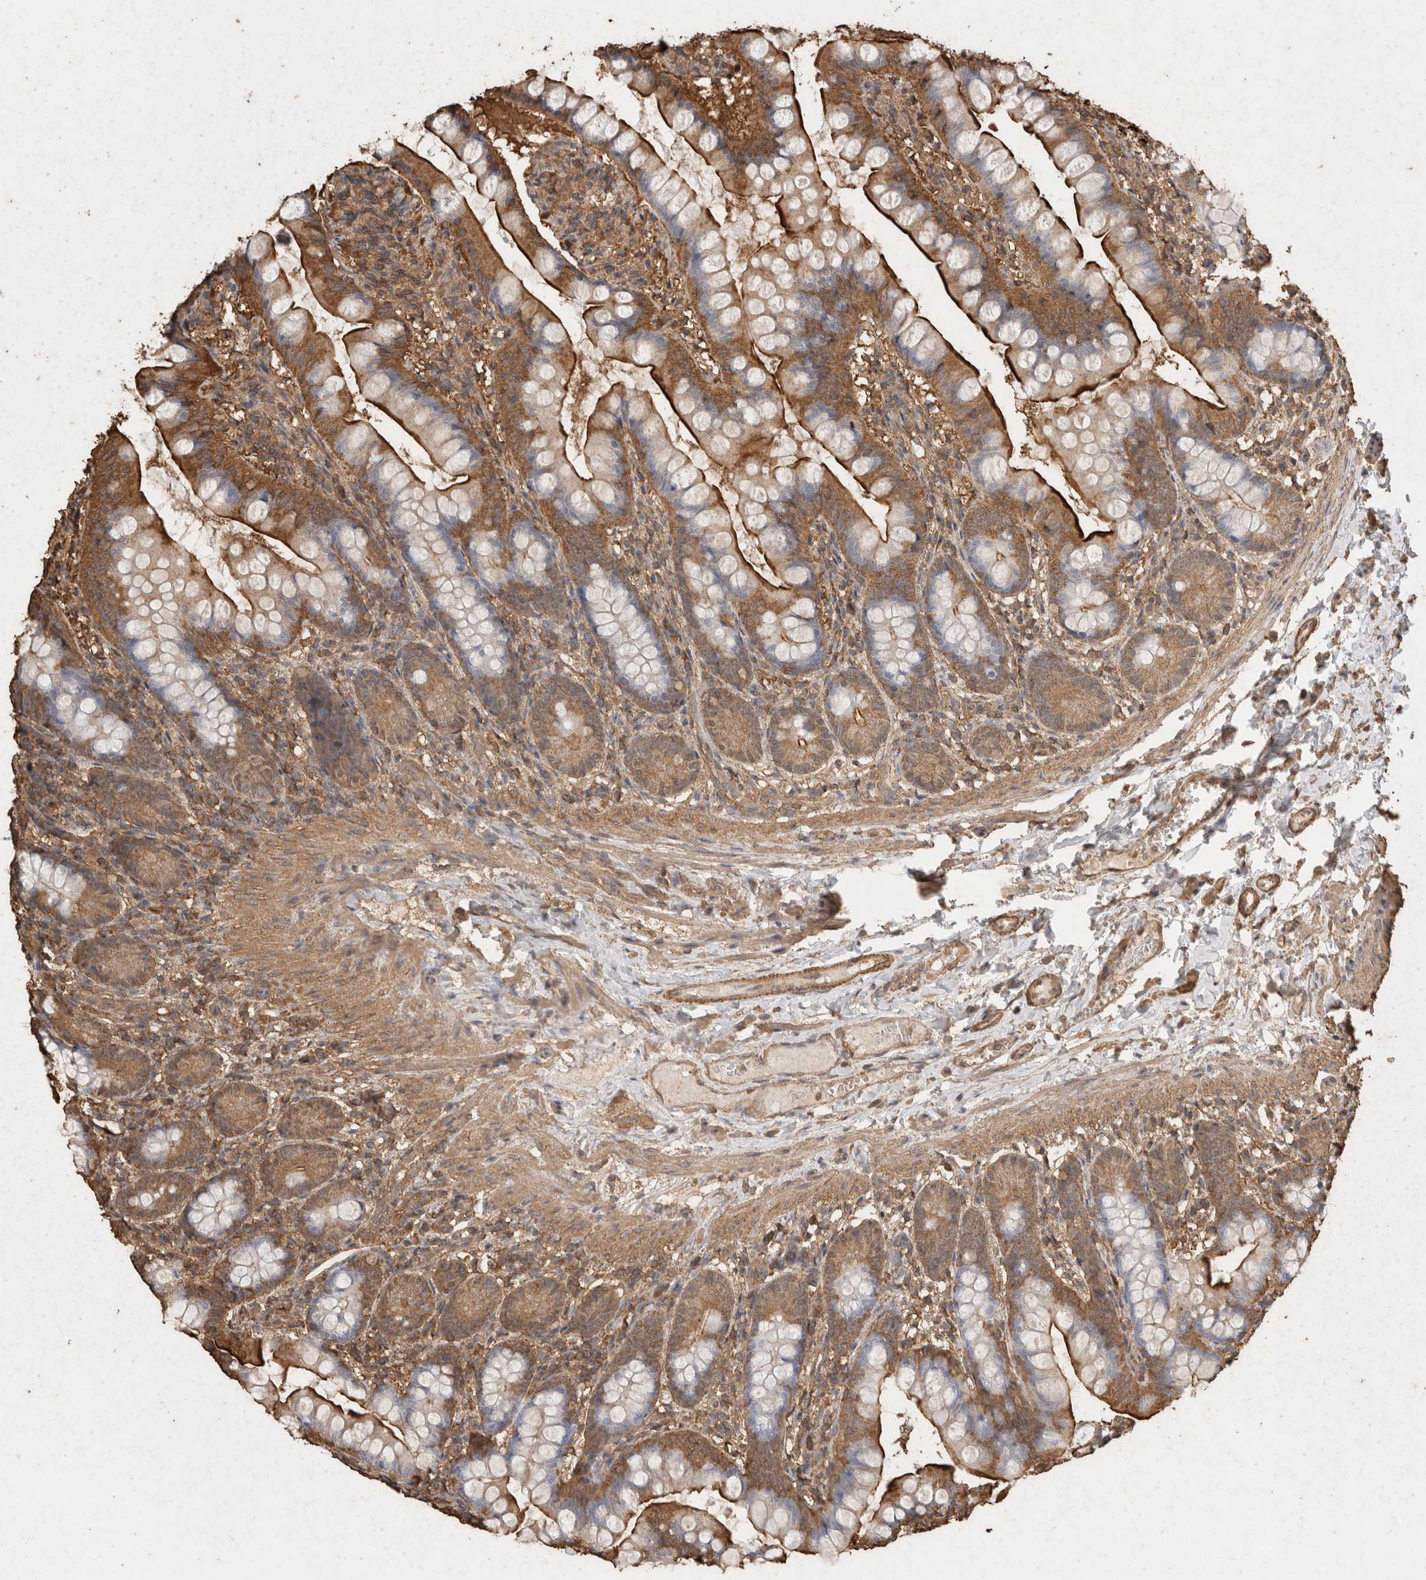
{"staining": {"intensity": "strong", "quantity": "25%-75%", "location": "cytoplasmic/membranous"}, "tissue": "small intestine", "cell_type": "Glandular cells", "image_type": "normal", "snomed": [{"axis": "morphology", "description": "Normal tissue, NOS"}, {"axis": "topography", "description": "Small intestine"}], "caption": "Human small intestine stained with a brown dye shows strong cytoplasmic/membranous positive staining in approximately 25%-75% of glandular cells.", "gene": "CX3CL1", "patient": {"sex": "male", "age": 7}}